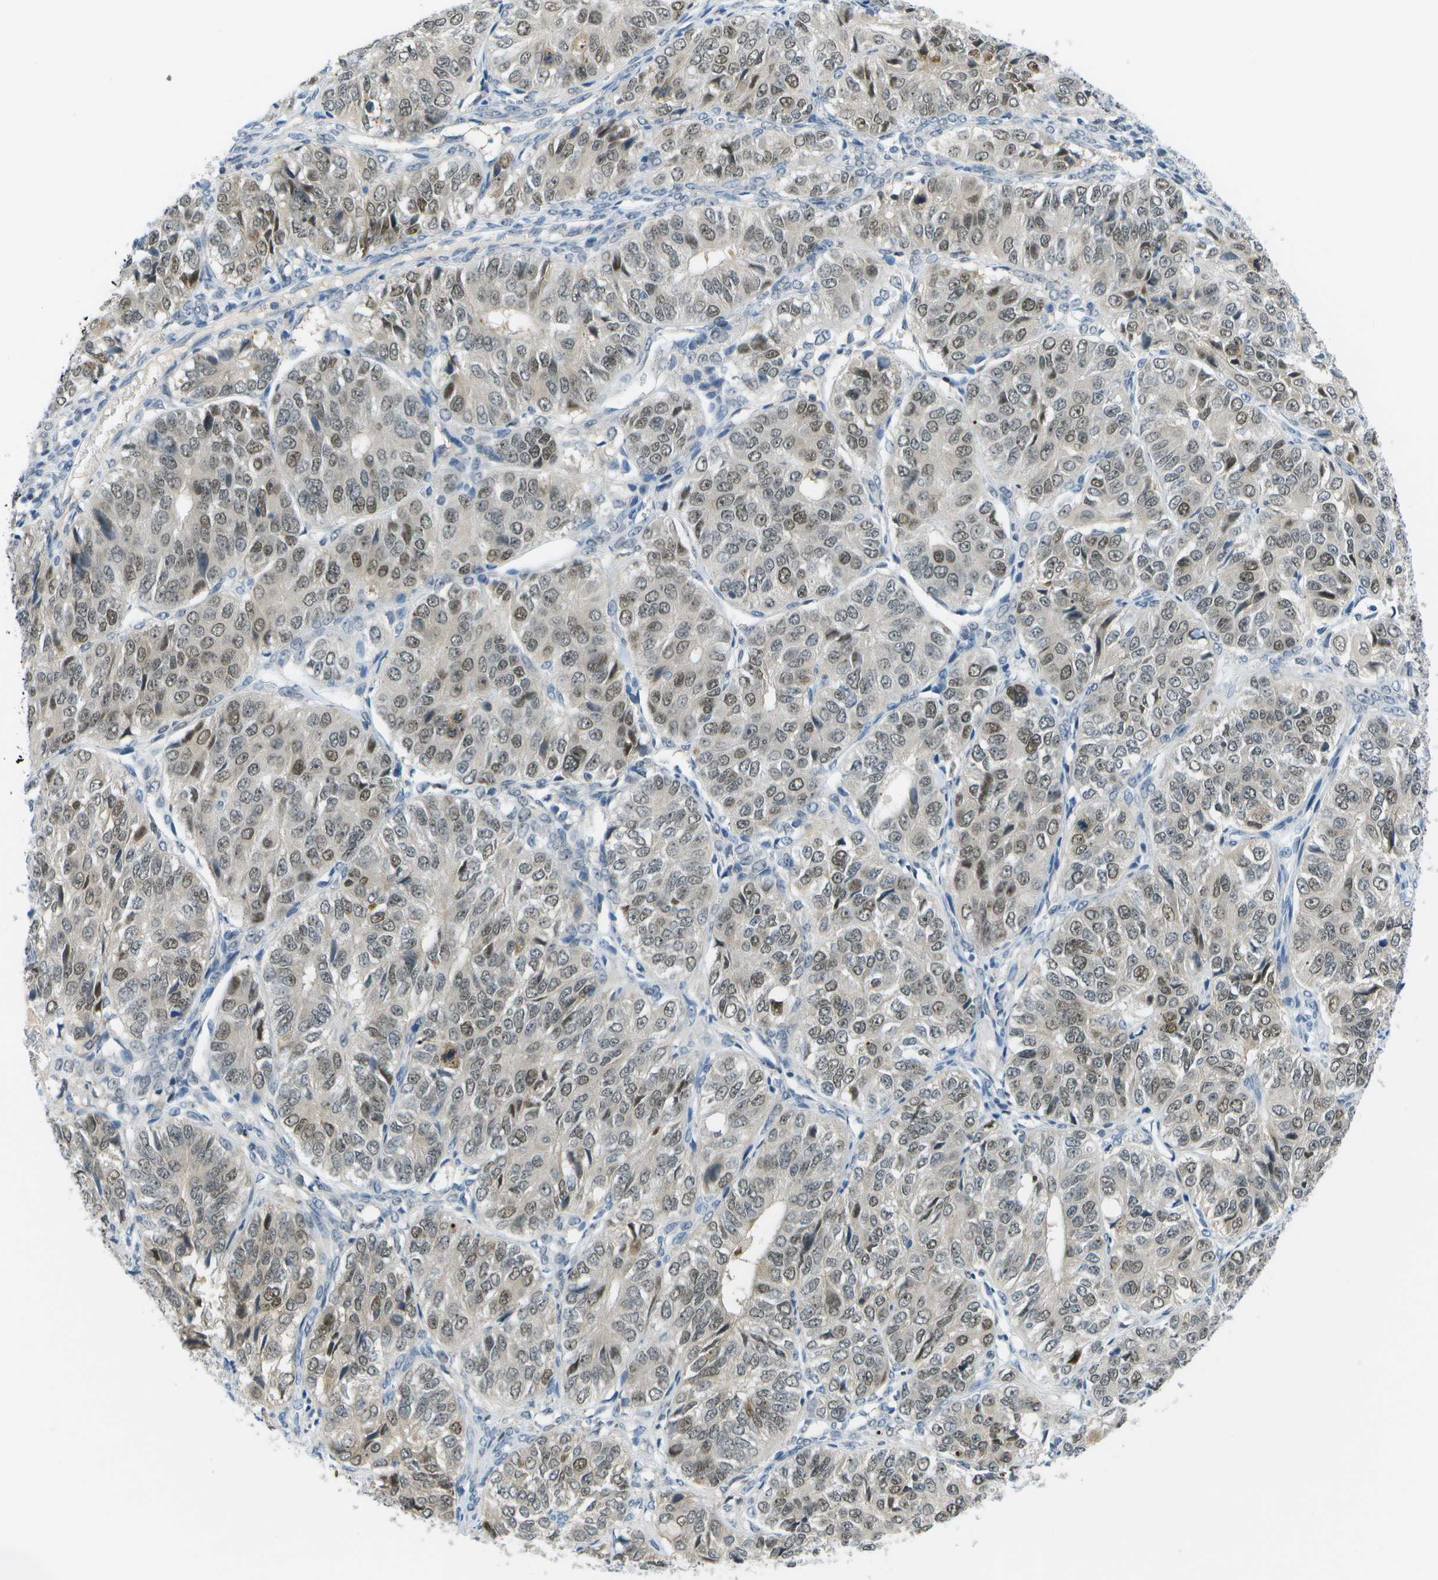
{"staining": {"intensity": "moderate", "quantity": ">75%", "location": "nuclear"}, "tissue": "ovarian cancer", "cell_type": "Tumor cells", "image_type": "cancer", "snomed": [{"axis": "morphology", "description": "Carcinoma, endometroid"}, {"axis": "topography", "description": "Ovary"}], "caption": "Ovarian endometroid carcinoma was stained to show a protein in brown. There is medium levels of moderate nuclear staining in approximately >75% of tumor cells. The protein of interest is stained brown, and the nuclei are stained in blue (DAB IHC with brightfield microscopy, high magnification).", "gene": "PITHD1", "patient": {"sex": "female", "age": 51}}